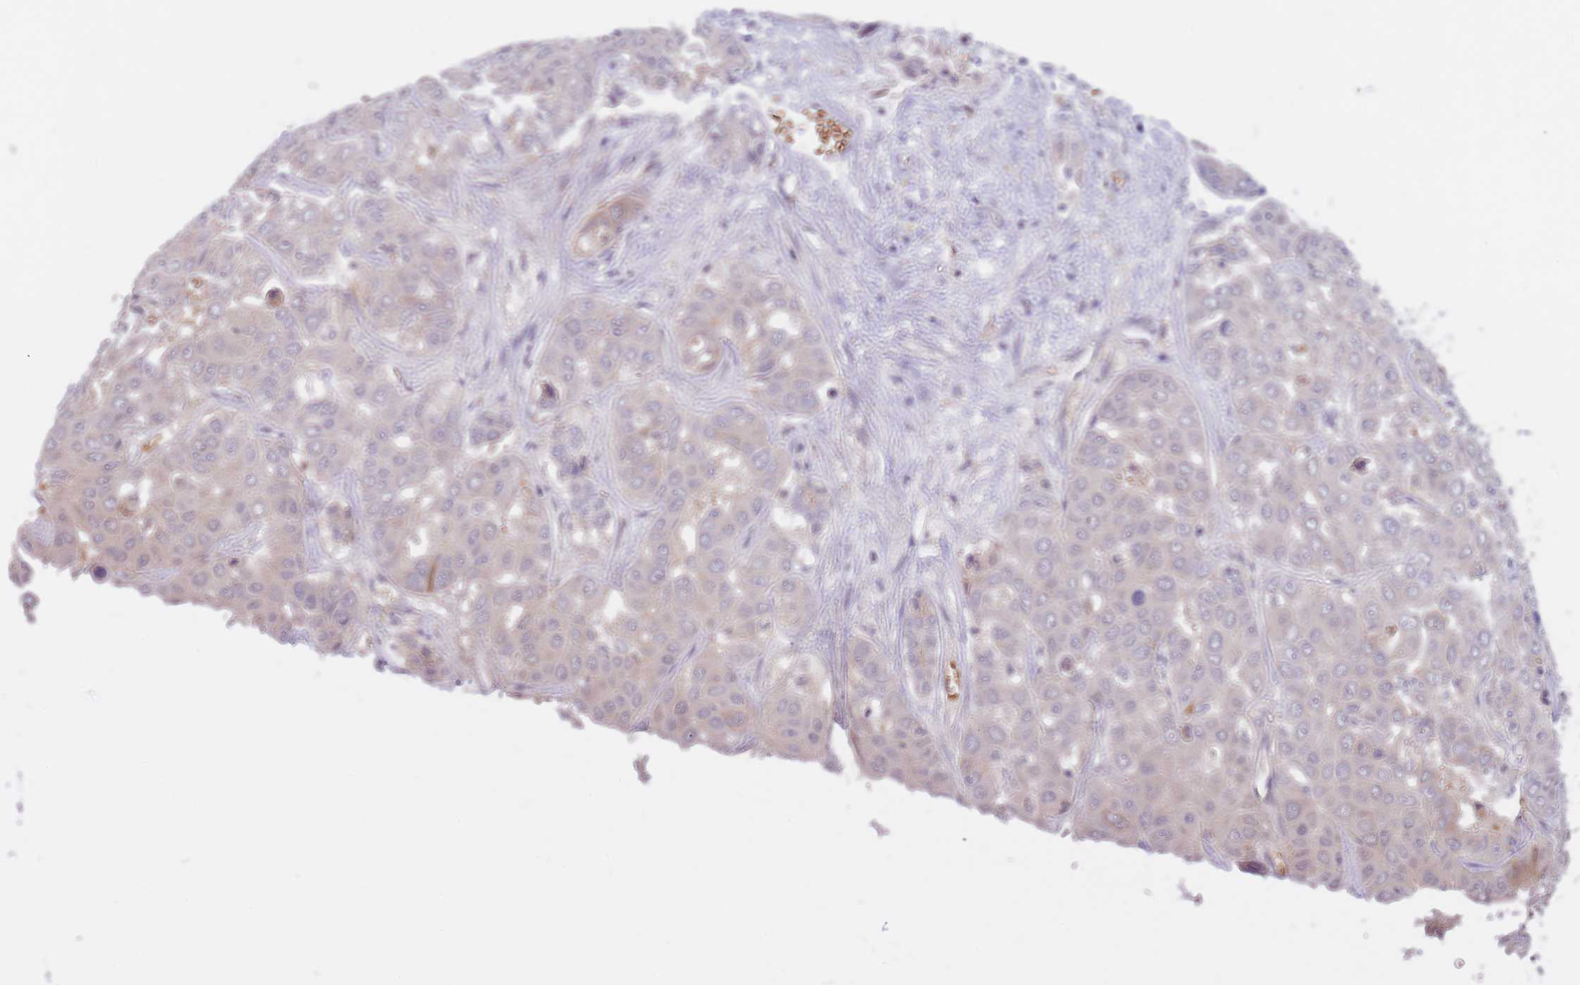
{"staining": {"intensity": "negative", "quantity": "none", "location": "none"}, "tissue": "liver cancer", "cell_type": "Tumor cells", "image_type": "cancer", "snomed": [{"axis": "morphology", "description": "Cholangiocarcinoma"}, {"axis": "topography", "description": "Liver"}], "caption": "Protein analysis of liver cancer demonstrates no significant staining in tumor cells.", "gene": "FUT5", "patient": {"sex": "female", "age": 52}}